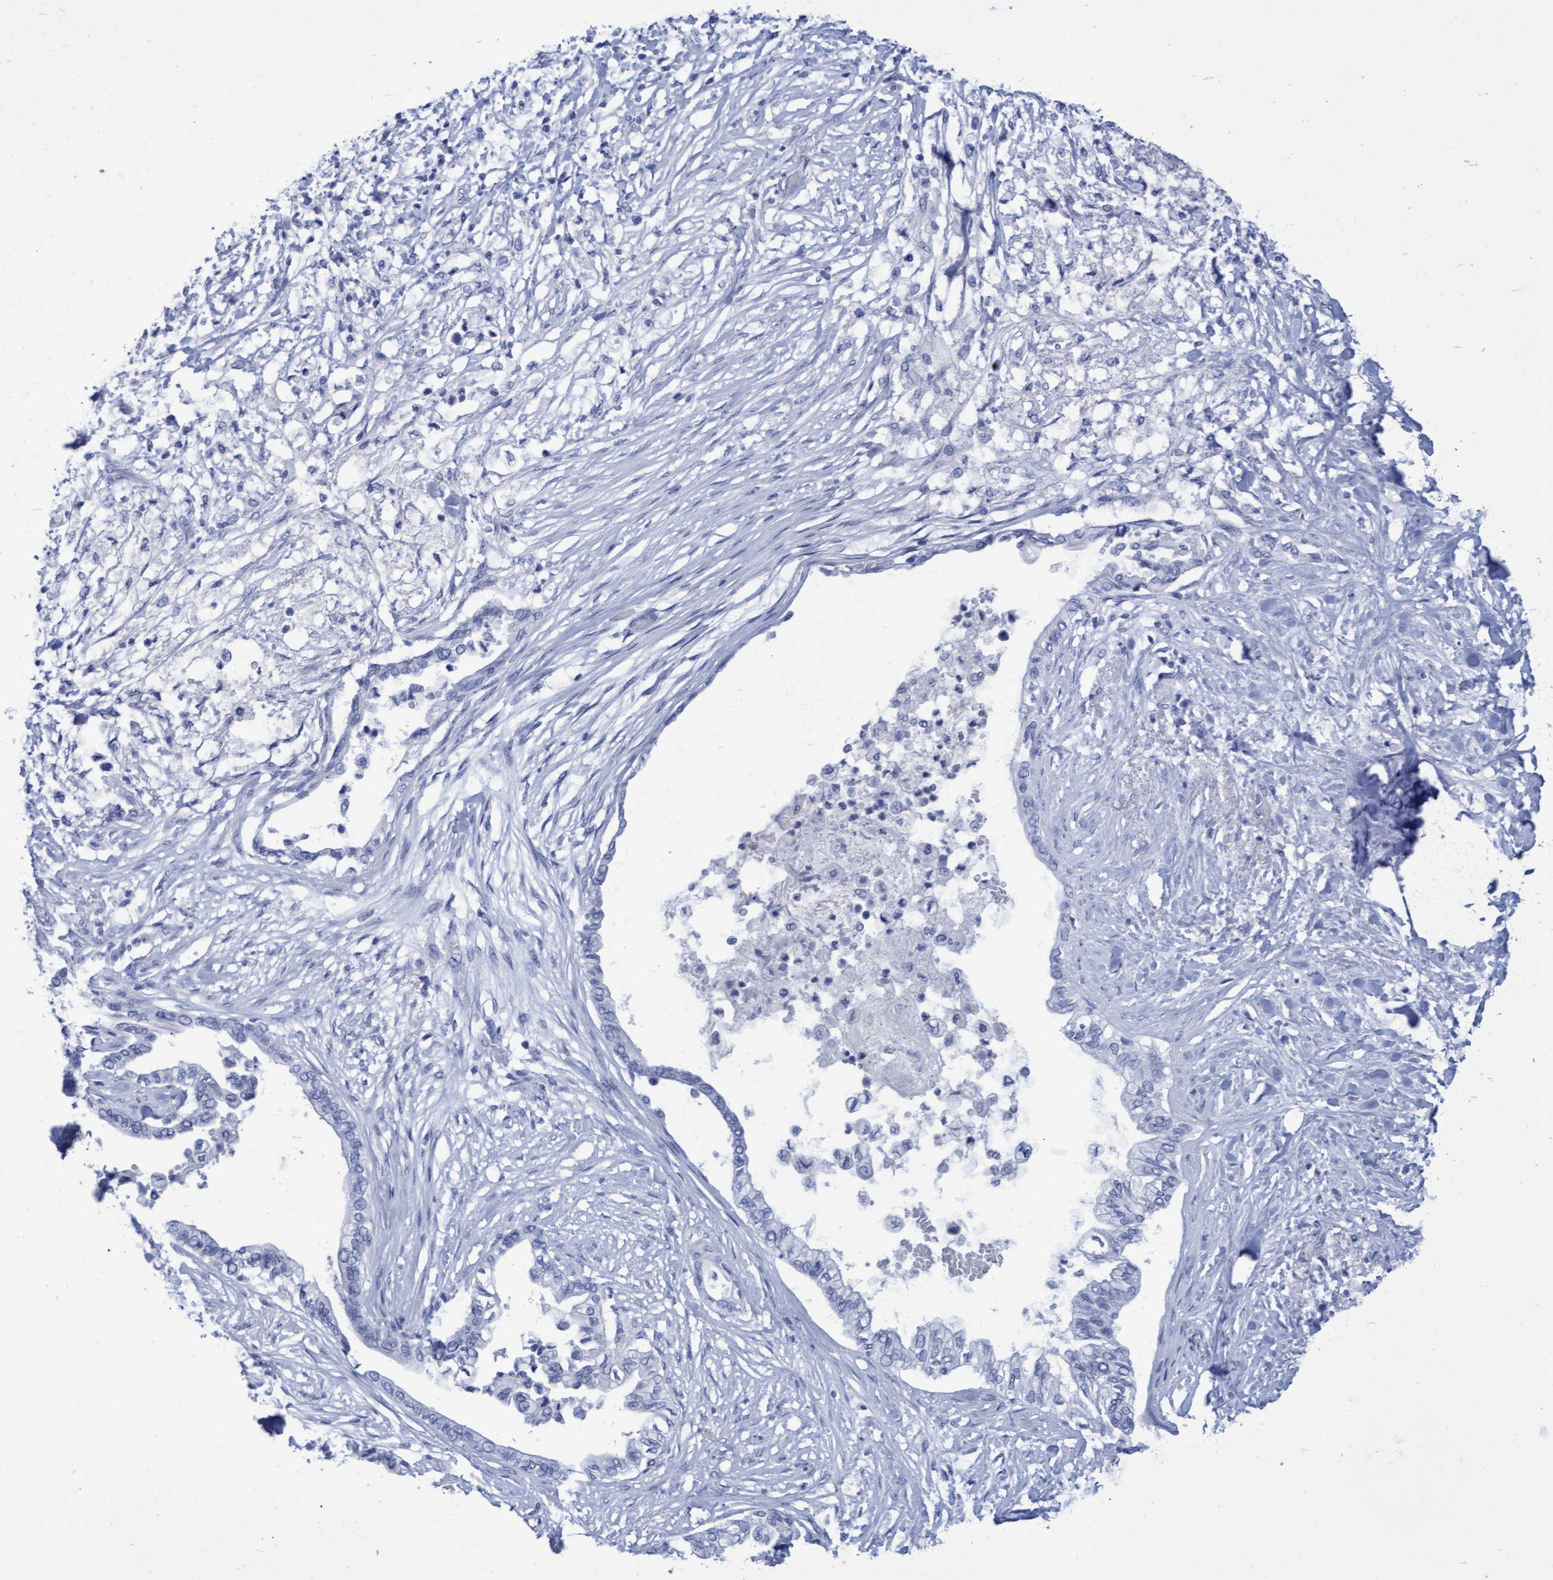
{"staining": {"intensity": "negative", "quantity": "none", "location": "none"}, "tissue": "pancreatic cancer", "cell_type": "Tumor cells", "image_type": "cancer", "snomed": [{"axis": "morphology", "description": "Normal tissue, NOS"}, {"axis": "morphology", "description": "Adenocarcinoma, NOS"}, {"axis": "topography", "description": "Pancreas"}, {"axis": "topography", "description": "Duodenum"}], "caption": "High magnification brightfield microscopy of pancreatic adenocarcinoma stained with DAB (brown) and counterstained with hematoxylin (blue): tumor cells show no significant expression.", "gene": "INSL6", "patient": {"sex": "female", "age": 60}}